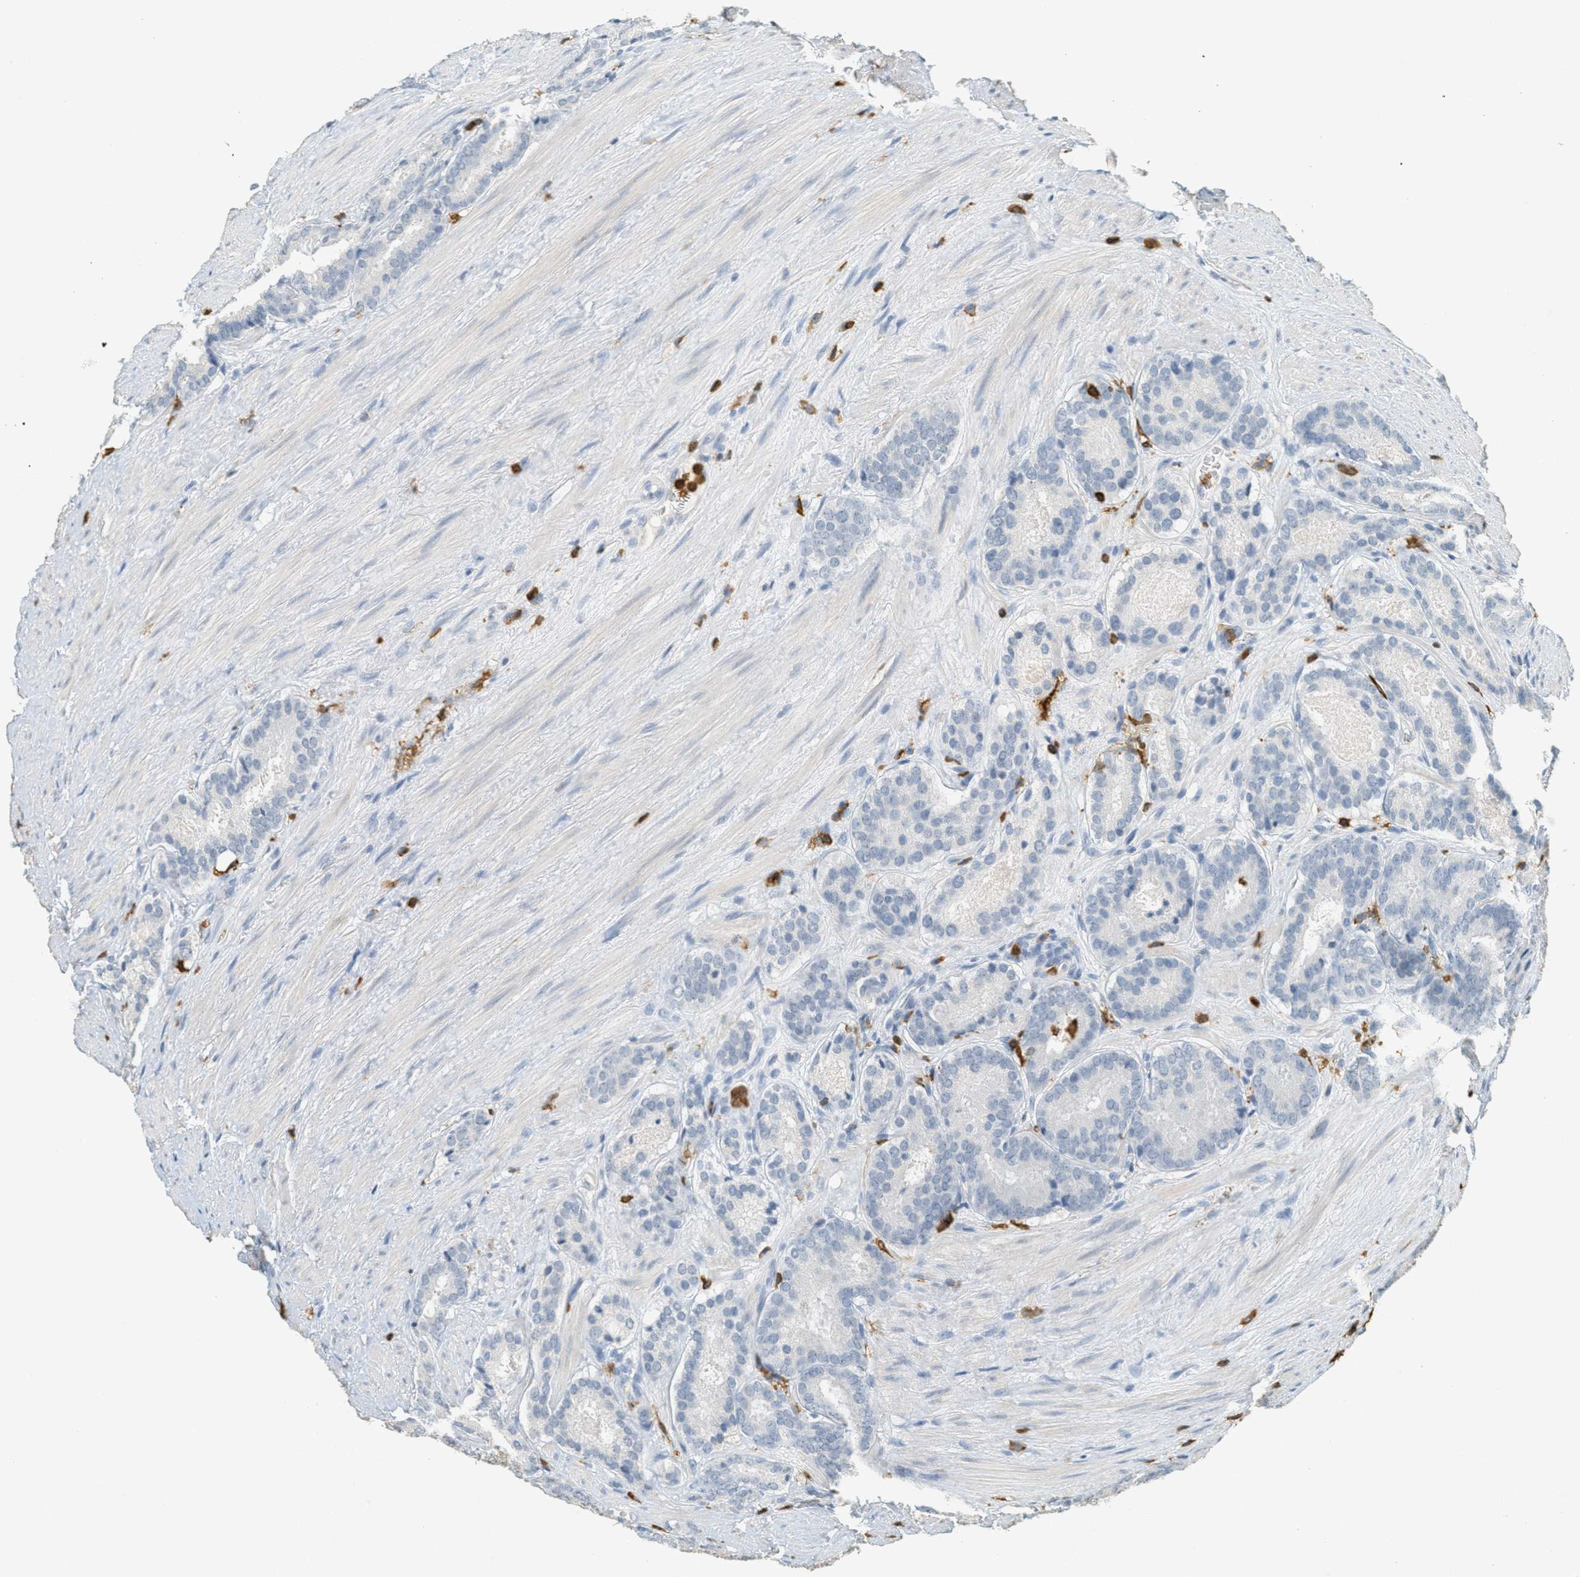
{"staining": {"intensity": "negative", "quantity": "none", "location": "none"}, "tissue": "prostate cancer", "cell_type": "Tumor cells", "image_type": "cancer", "snomed": [{"axis": "morphology", "description": "Adenocarcinoma, Low grade"}, {"axis": "topography", "description": "Prostate"}], "caption": "This is an IHC micrograph of human low-grade adenocarcinoma (prostate). There is no positivity in tumor cells.", "gene": "LSP1", "patient": {"sex": "male", "age": 69}}